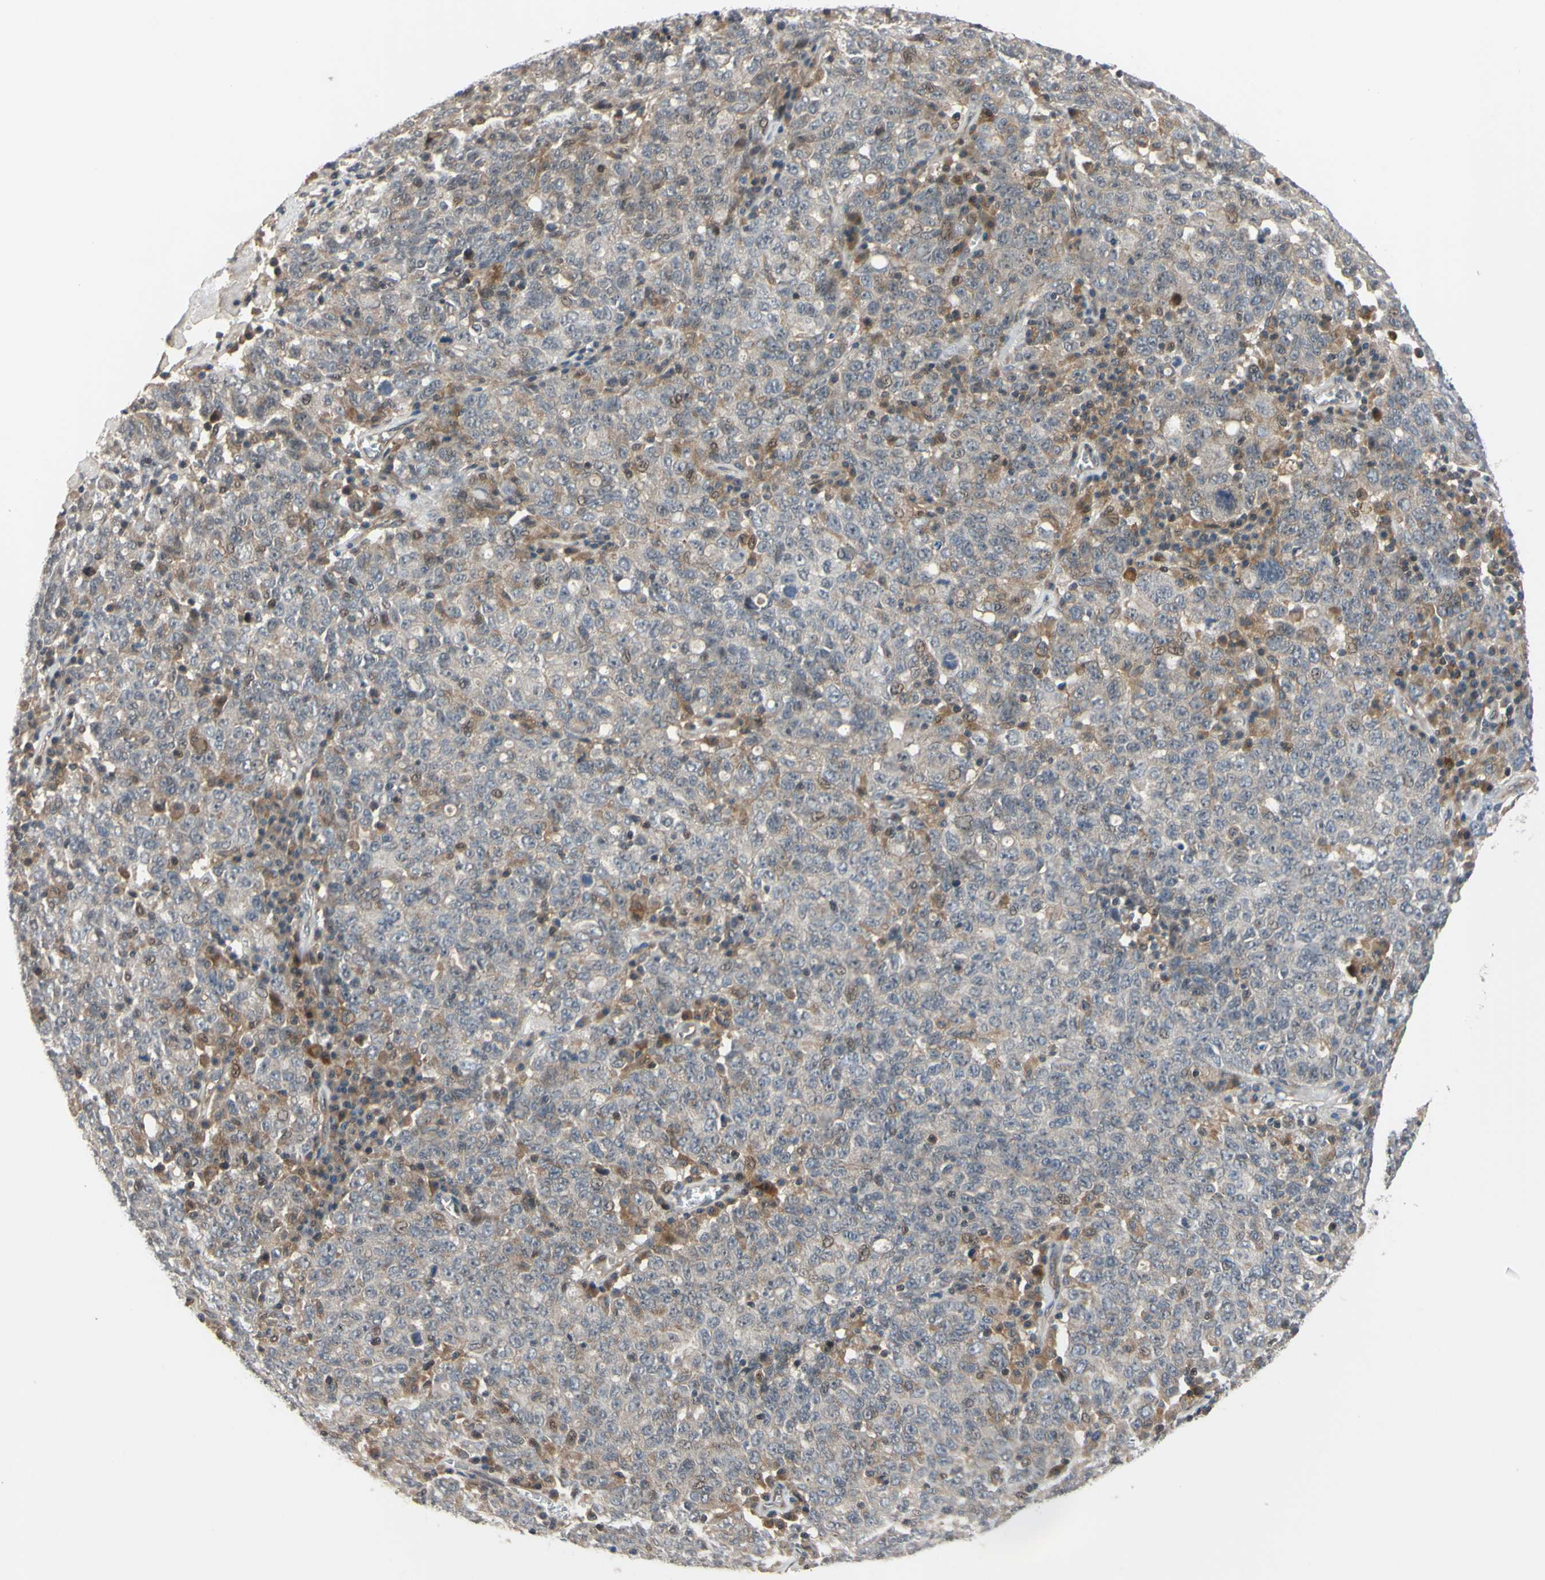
{"staining": {"intensity": "moderate", "quantity": ">75%", "location": "cytoplasmic/membranous"}, "tissue": "ovarian cancer", "cell_type": "Tumor cells", "image_type": "cancer", "snomed": [{"axis": "morphology", "description": "Carcinoma, endometroid"}, {"axis": "topography", "description": "Ovary"}], "caption": "This photomicrograph shows immunohistochemistry staining of ovarian cancer, with medium moderate cytoplasmic/membranous positivity in approximately >75% of tumor cells.", "gene": "COMMD9", "patient": {"sex": "female", "age": 62}}